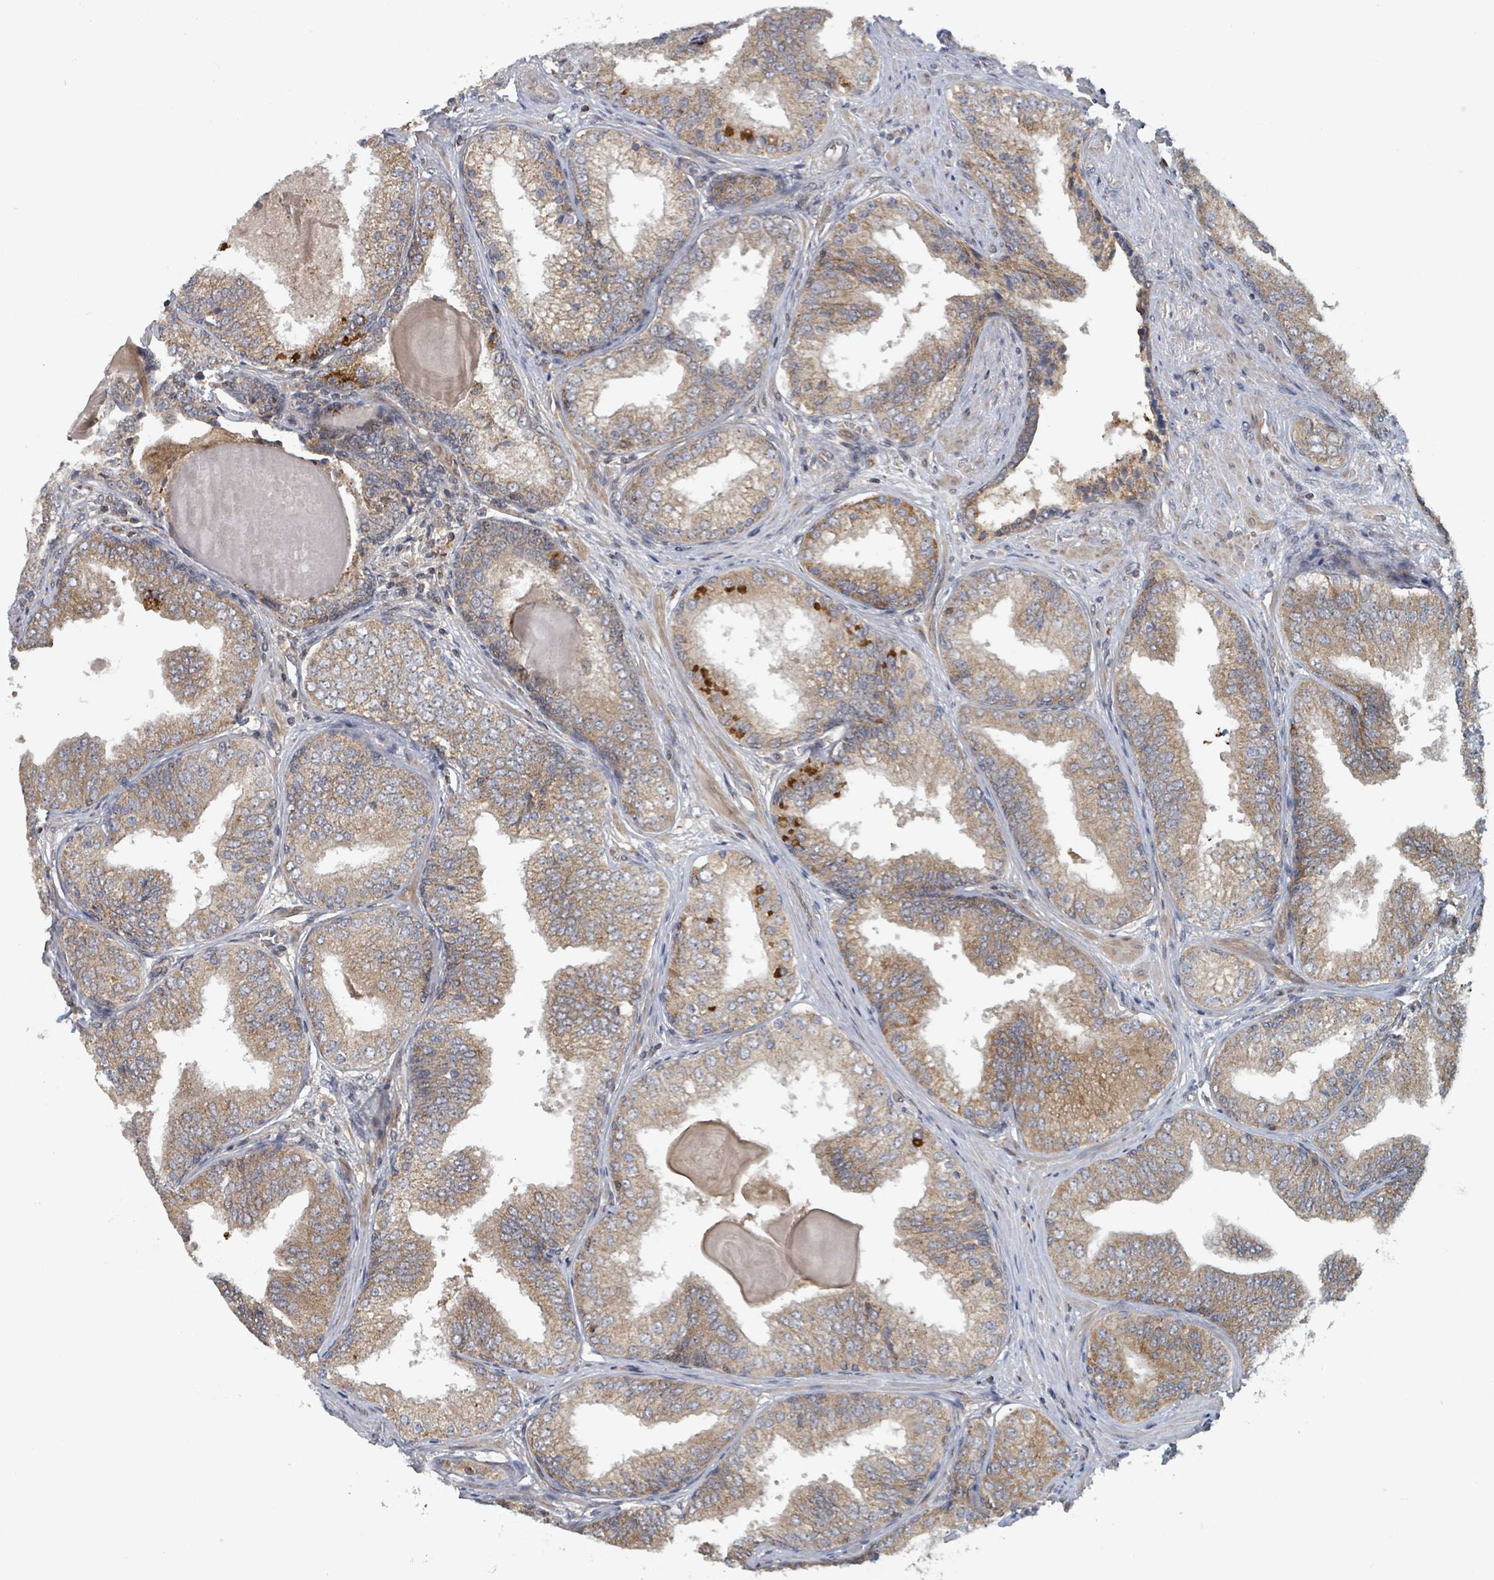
{"staining": {"intensity": "moderate", "quantity": ">75%", "location": "cytoplasmic/membranous"}, "tissue": "prostate cancer", "cell_type": "Tumor cells", "image_type": "cancer", "snomed": [{"axis": "morphology", "description": "Adenocarcinoma, High grade"}, {"axis": "topography", "description": "Prostate"}], "caption": "Prostate cancer was stained to show a protein in brown. There is medium levels of moderate cytoplasmic/membranous positivity in approximately >75% of tumor cells.", "gene": "HIVEP1", "patient": {"sex": "male", "age": 63}}